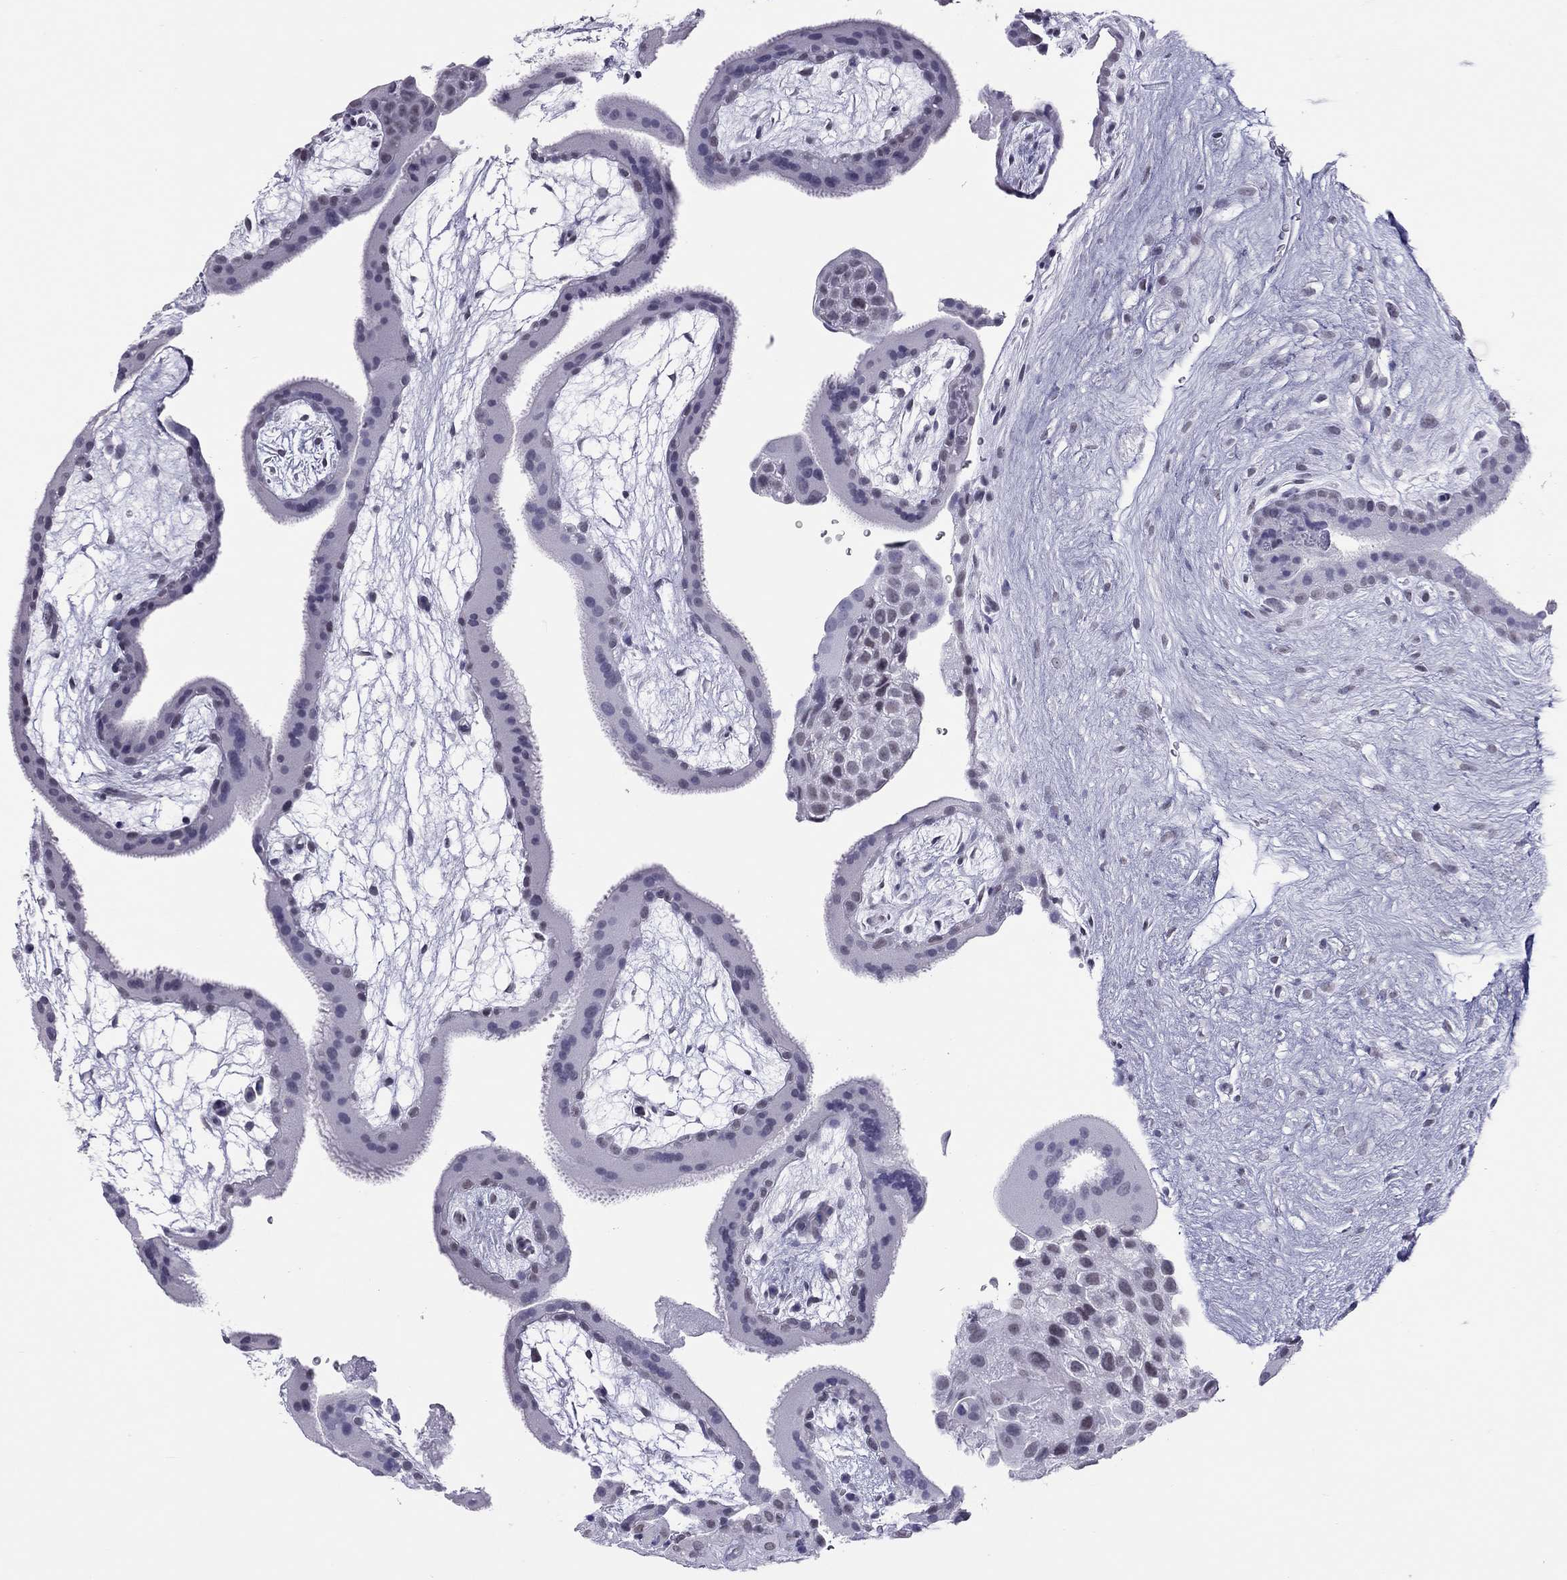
{"staining": {"intensity": "negative", "quantity": "none", "location": "none"}, "tissue": "placenta", "cell_type": "Decidual cells", "image_type": "normal", "snomed": [{"axis": "morphology", "description": "Normal tissue, NOS"}, {"axis": "topography", "description": "Placenta"}], "caption": "The IHC micrograph has no significant staining in decidual cells of placenta.", "gene": "JHY", "patient": {"sex": "female", "age": 19}}